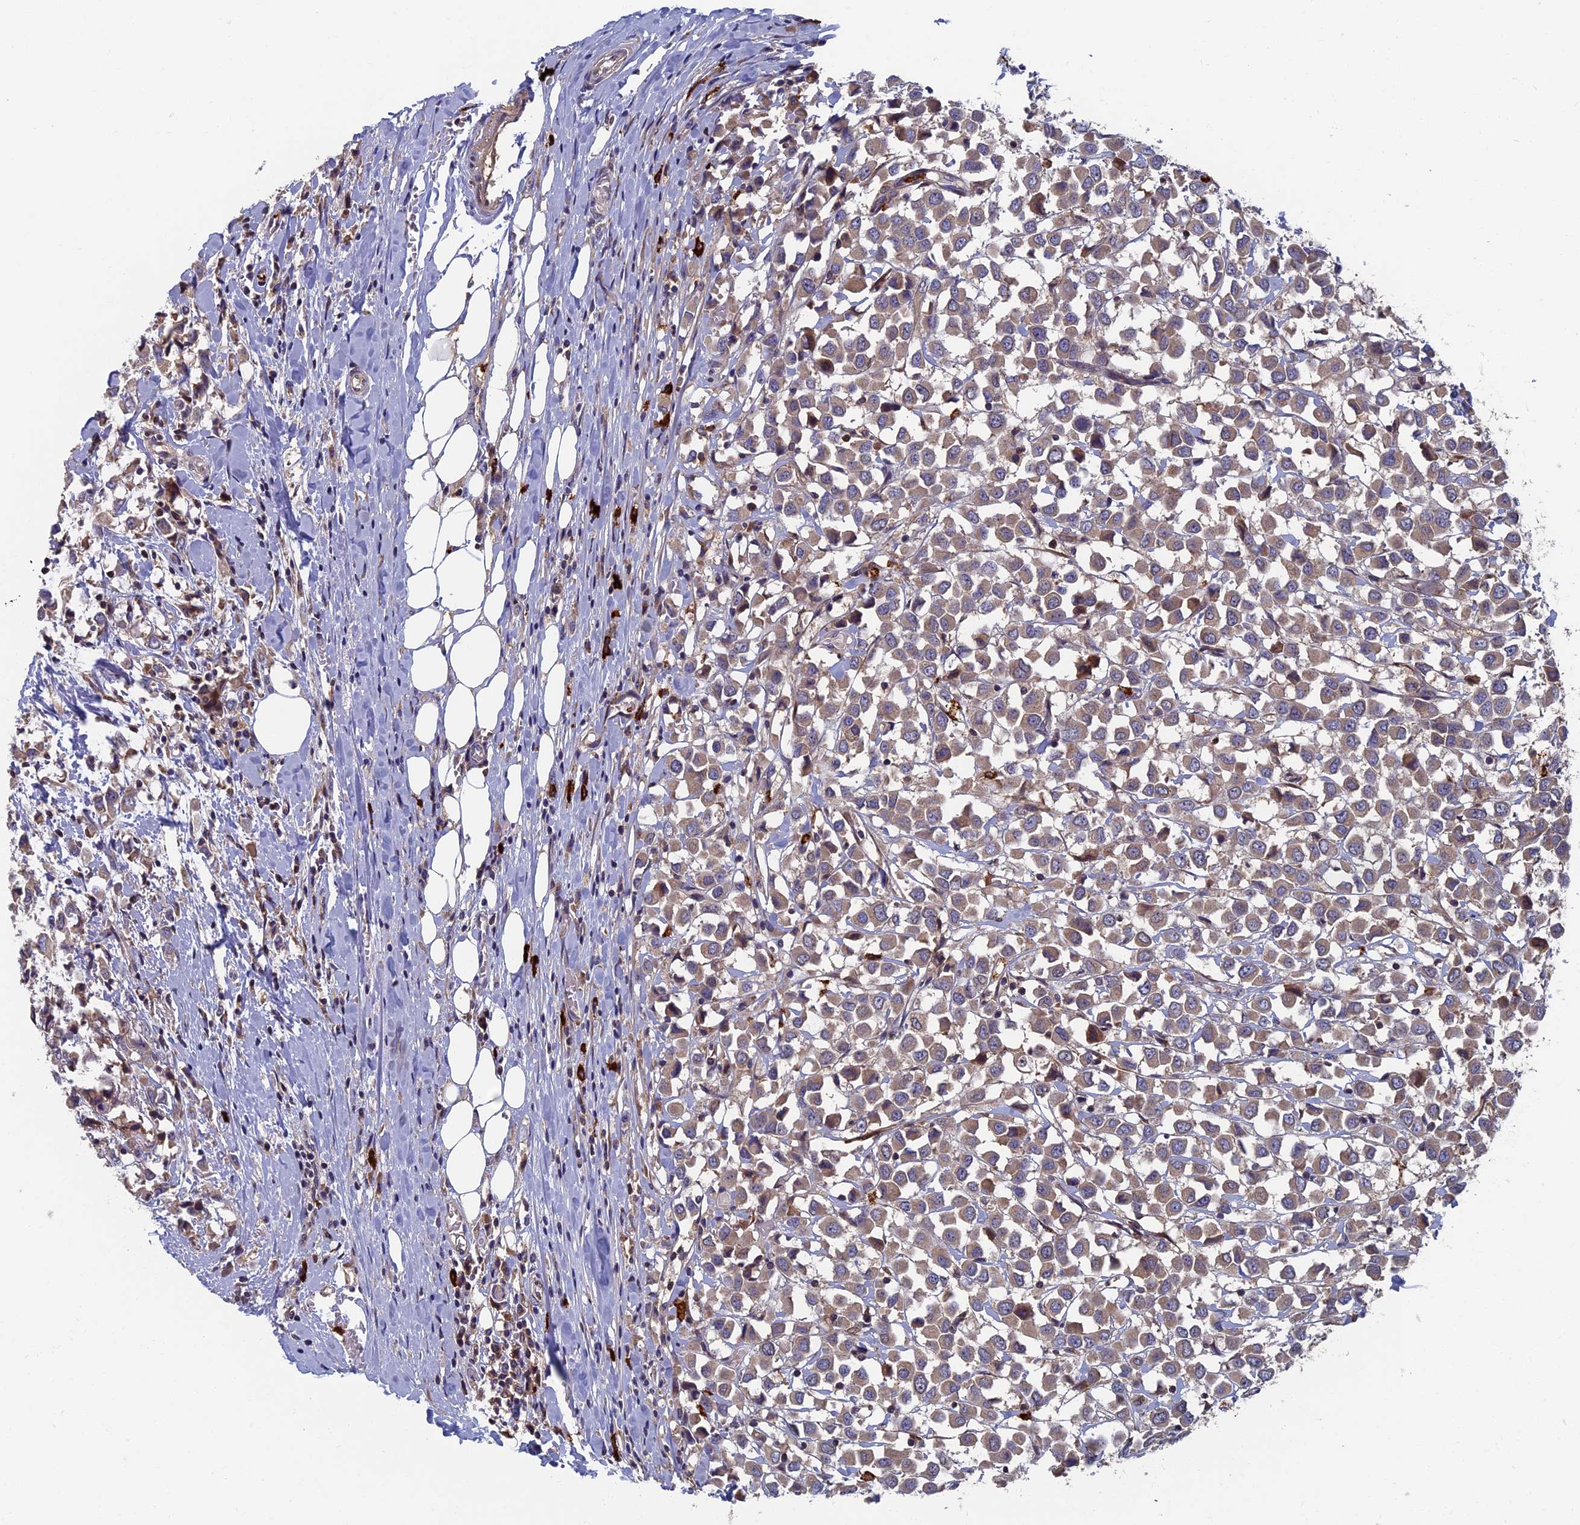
{"staining": {"intensity": "weak", "quantity": ">75%", "location": "cytoplasmic/membranous"}, "tissue": "breast cancer", "cell_type": "Tumor cells", "image_type": "cancer", "snomed": [{"axis": "morphology", "description": "Duct carcinoma"}, {"axis": "topography", "description": "Breast"}], "caption": "Protein staining of breast intraductal carcinoma tissue demonstrates weak cytoplasmic/membranous staining in approximately >75% of tumor cells. (Stains: DAB in brown, nuclei in blue, Microscopy: brightfield microscopy at high magnification).", "gene": "TNK2", "patient": {"sex": "female", "age": 61}}